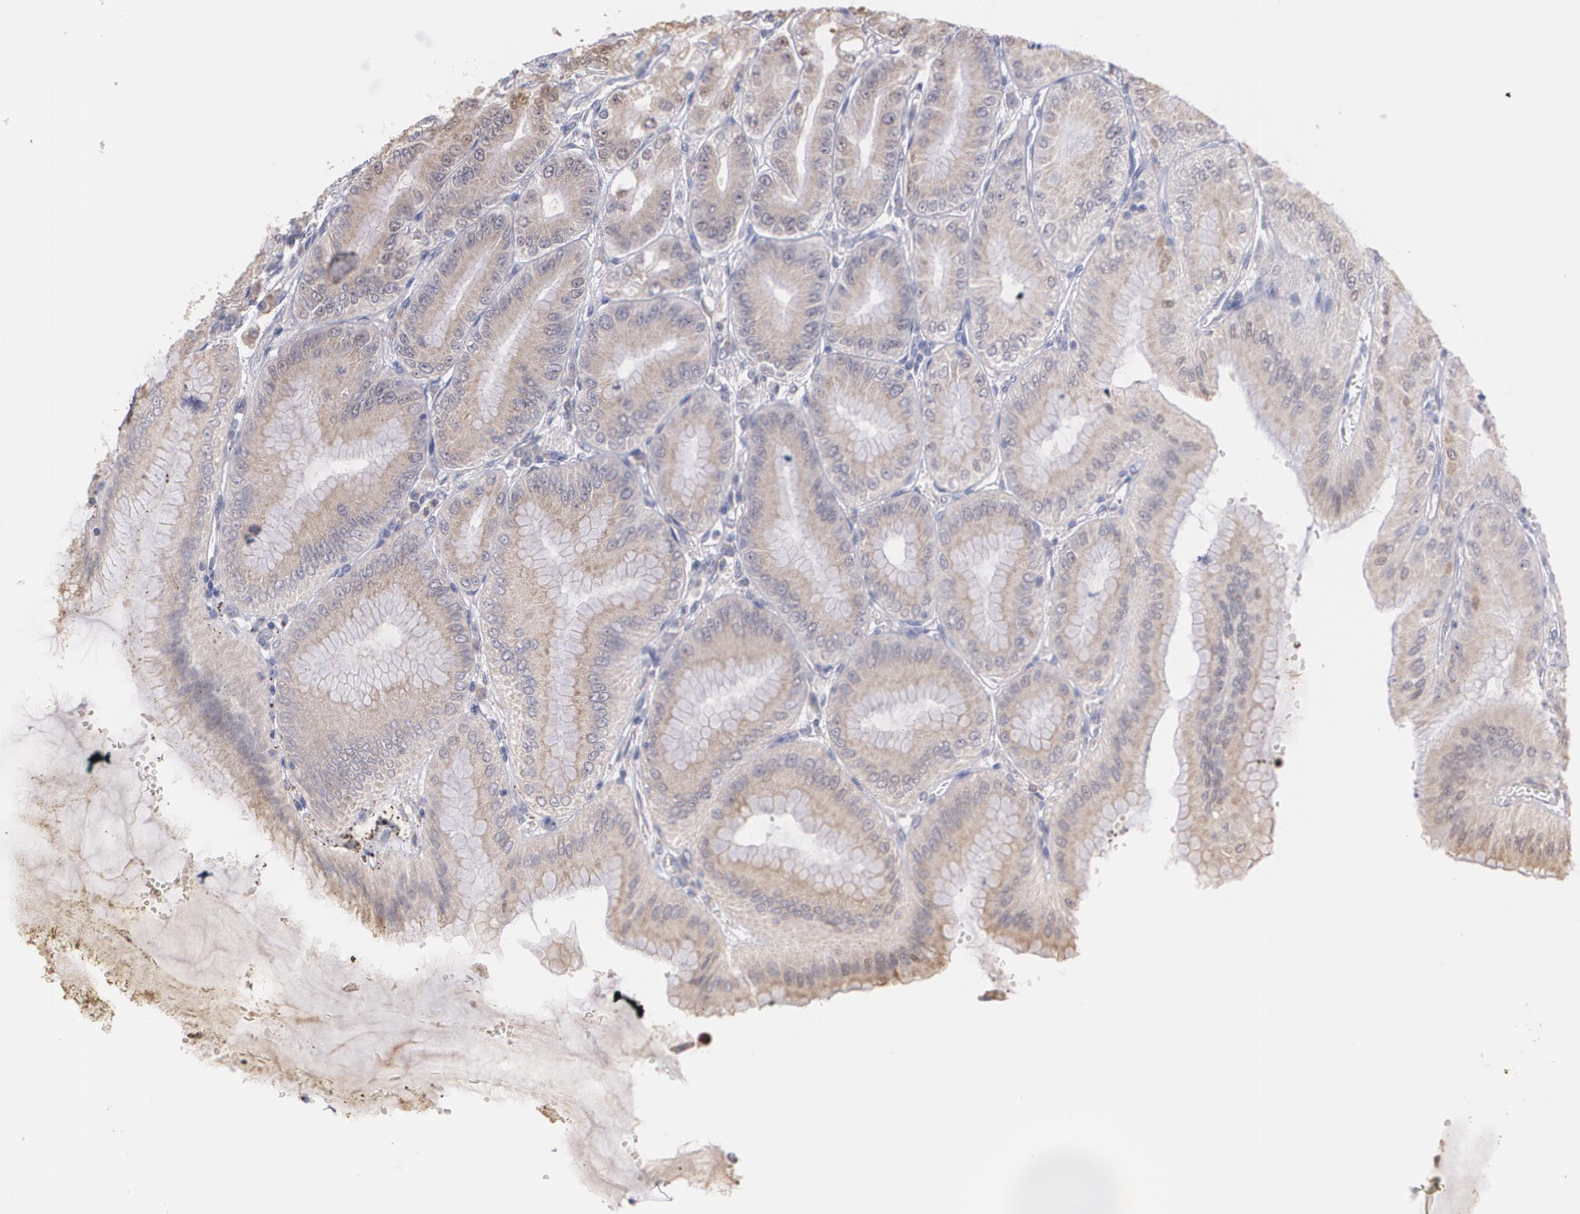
{"staining": {"intensity": "moderate", "quantity": ">75%", "location": "cytoplasmic/membranous"}, "tissue": "stomach", "cell_type": "Glandular cells", "image_type": "normal", "snomed": [{"axis": "morphology", "description": "Normal tissue, NOS"}, {"axis": "topography", "description": "Stomach, lower"}], "caption": "This image reveals IHC staining of benign stomach, with medium moderate cytoplasmic/membranous expression in approximately >75% of glandular cells.", "gene": "ATF3", "patient": {"sex": "male", "age": 71}}